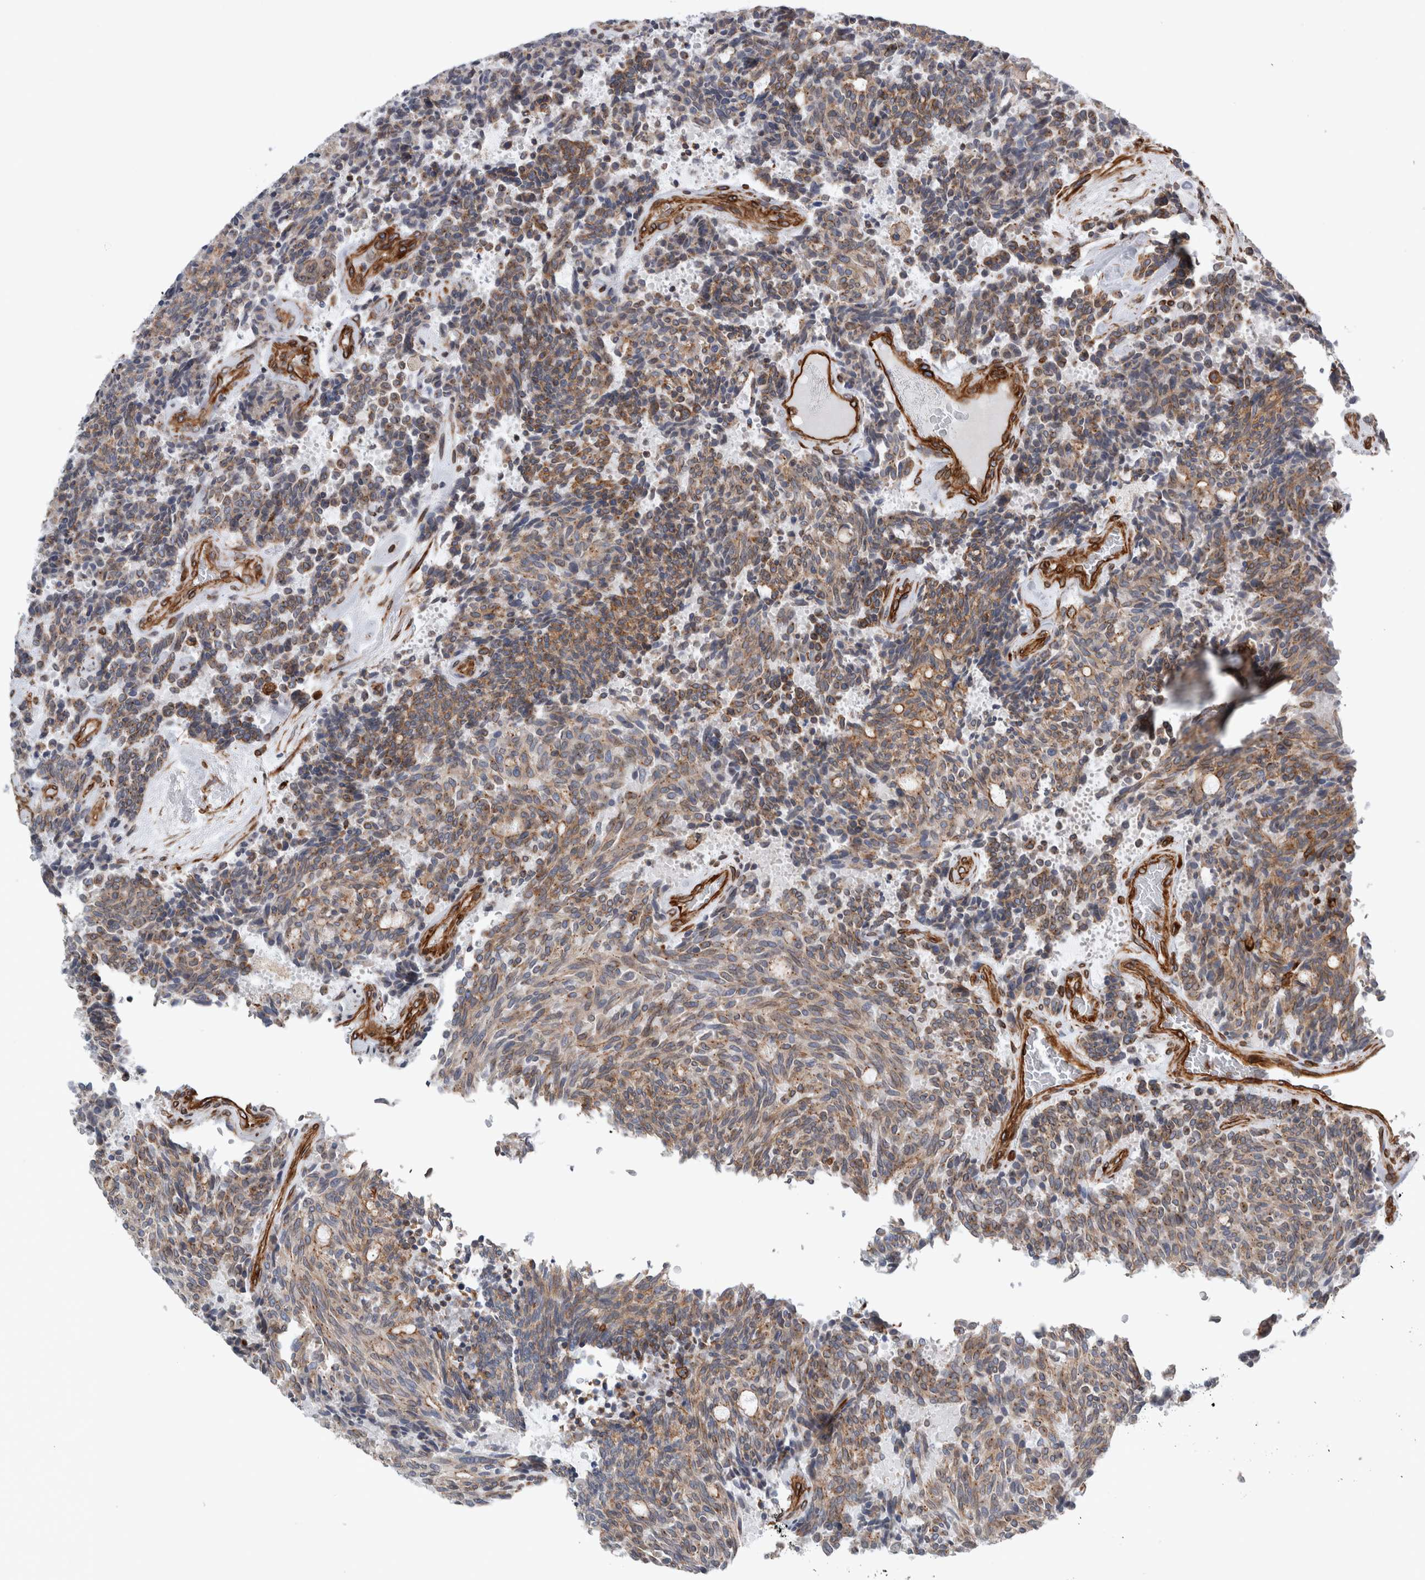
{"staining": {"intensity": "weak", "quantity": ">75%", "location": "cytoplasmic/membranous"}, "tissue": "carcinoid", "cell_type": "Tumor cells", "image_type": "cancer", "snomed": [{"axis": "morphology", "description": "Carcinoid, malignant, NOS"}, {"axis": "topography", "description": "Pancreas"}], "caption": "Immunohistochemistry (DAB) staining of human carcinoid displays weak cytoplasmic/membranous protein staining in approximately >75% of tumor cells. The staining is performed using DAB brown chromogen to label protein expression. The nuclei are counter-stained blue using hematoxylin.", "gene": "PLEC", "patient": {"sex": "female", "age": 54}}